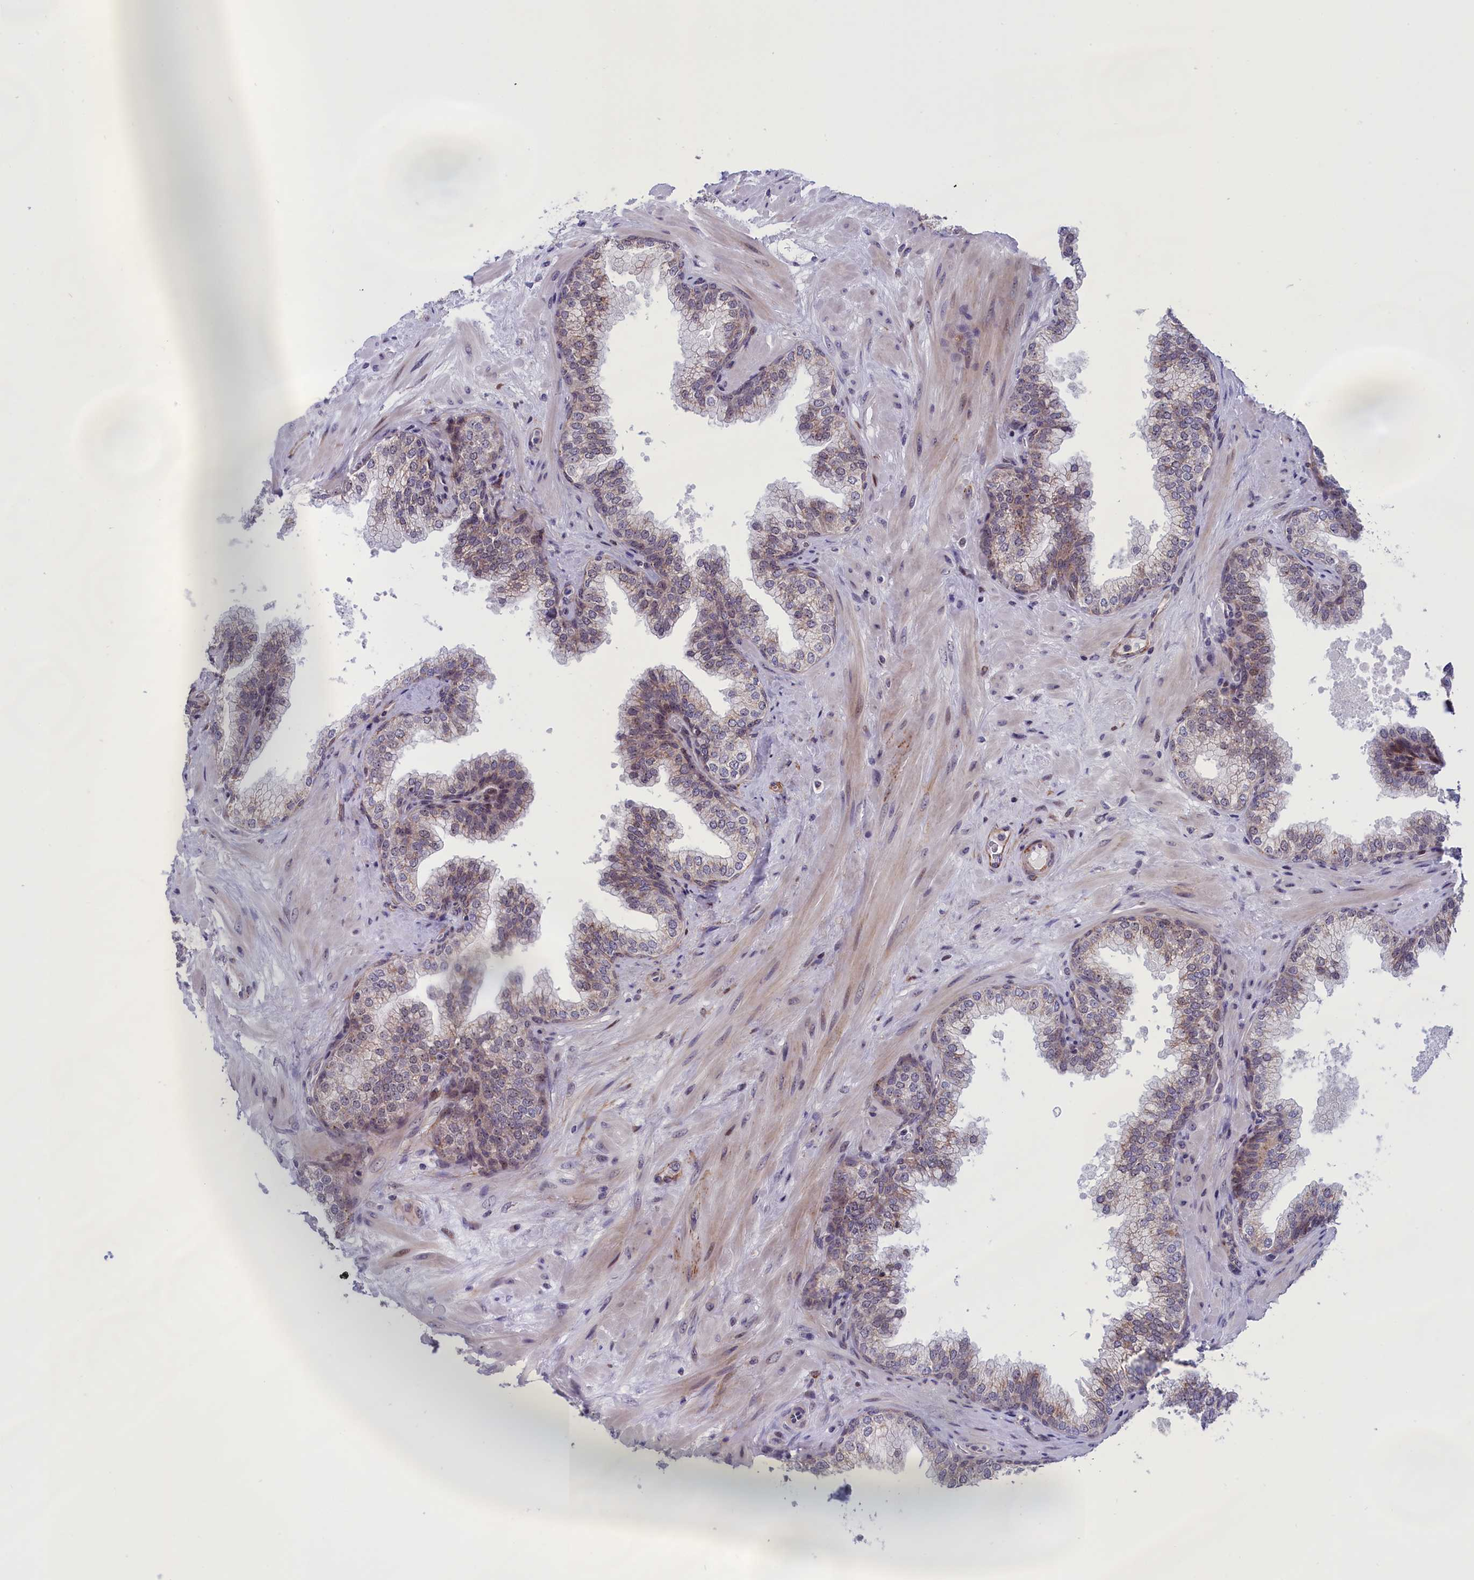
{"staining": {"intensity": "weak", "quantity": "25%-75%", "location": "cytoplasmic/membranous"}, "tissue": "prostate", "cell_type": "Glandular cells", "image_type": "normal", "snomed": [{"axis": "morphology", "description": "Normal tissue, NOS"}, {"axis": "topography", "description": "Prostate"}], "caption": "The image shows immunohistochemical staining of unremarkable prostate. There is weak cytoplasmic/membranous staining is identified in approximately 25%-75% of glandular cells. (DAB = brown stain, brightfield microscopy at high magnification).", "gene": "PPAN", "patient": {"sex": "male", "age": 60}}